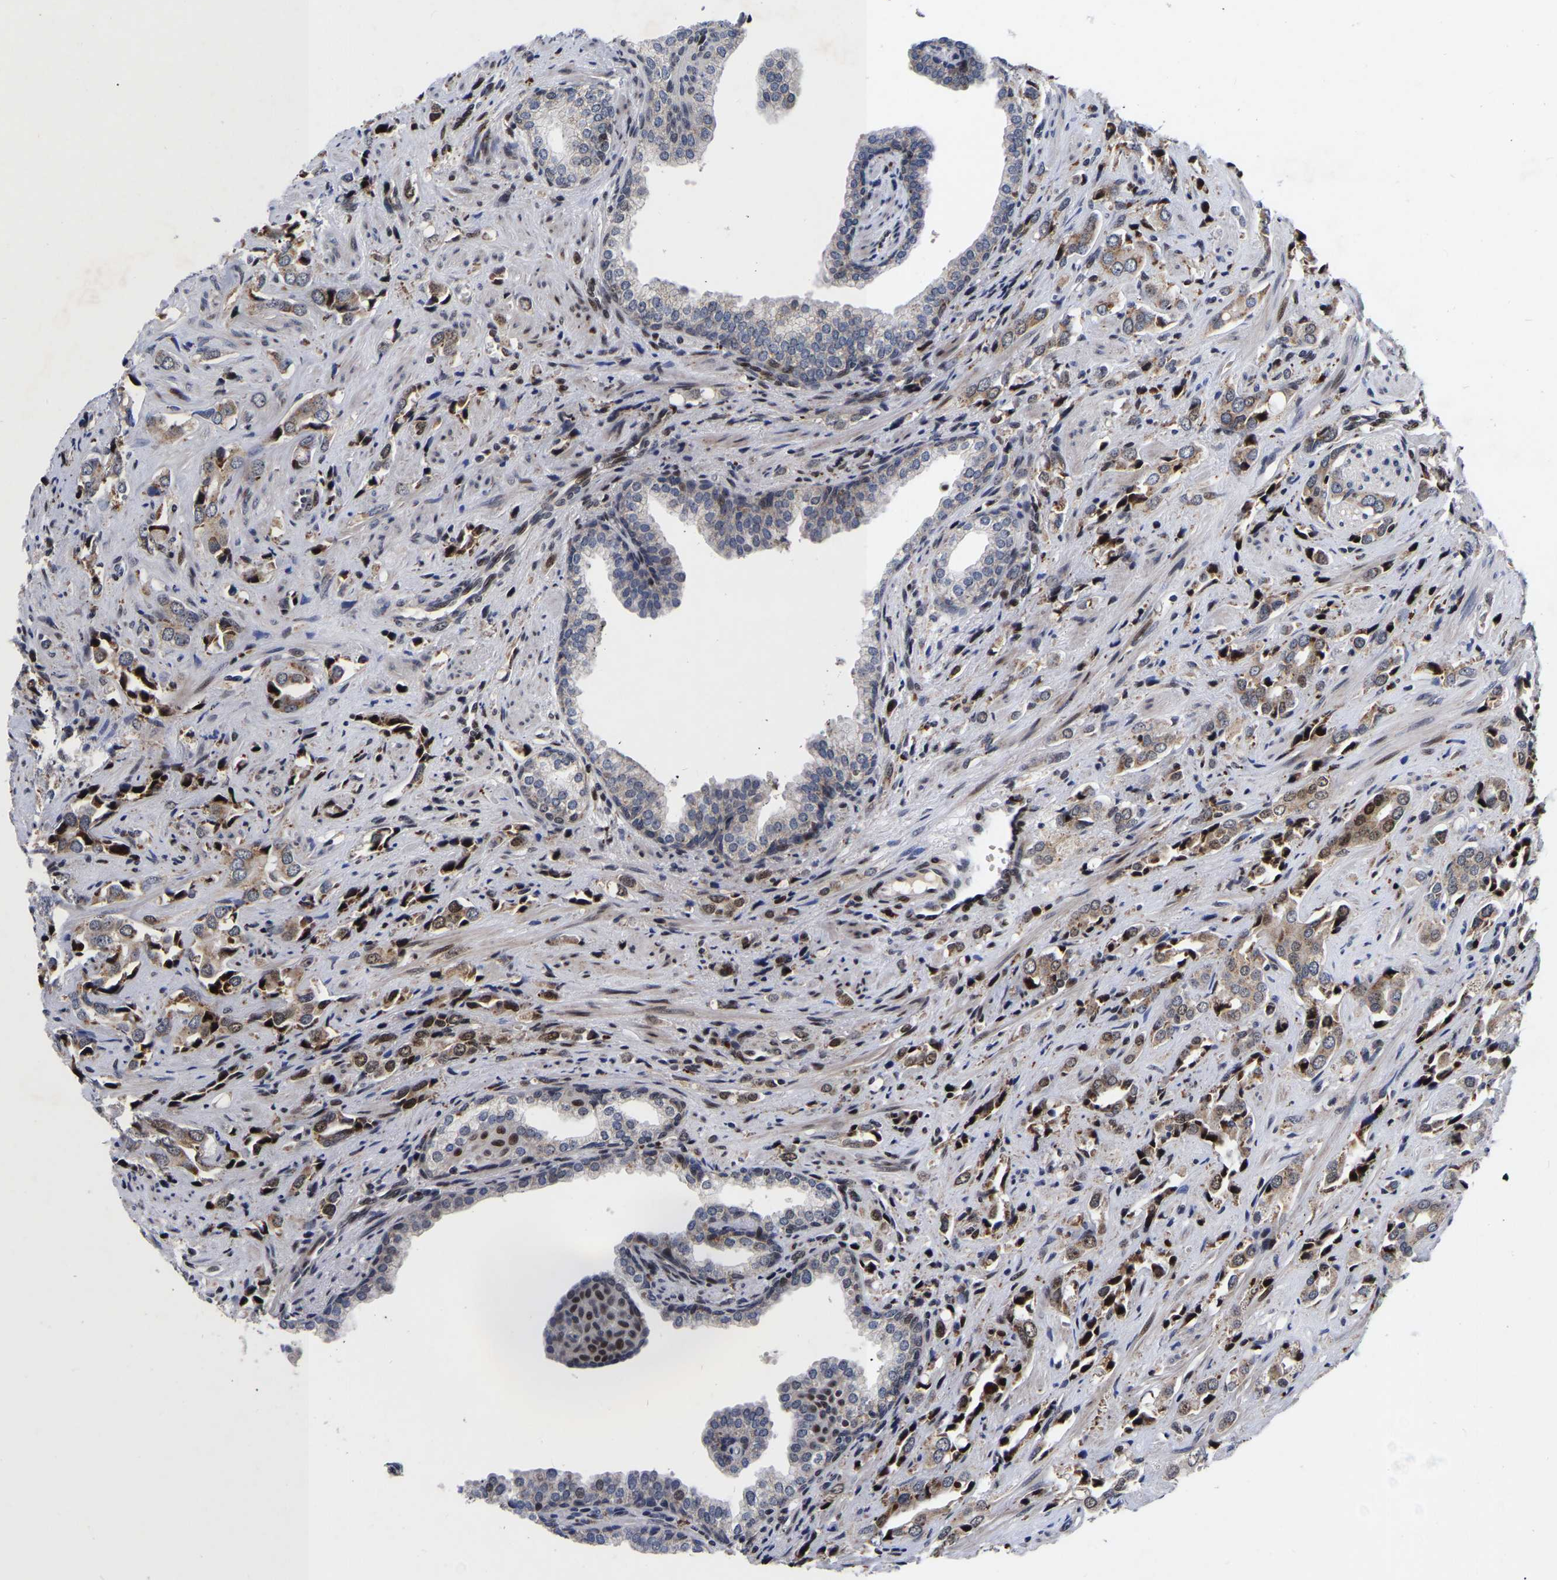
{"staining": {"intensity": "weak", "quantity": ">75%", "location": "cytoplasmic/membranous,nuclear"}, "tissue": "prostate cancer", "cell_type": "Tumor cells", "image_type": "cancer", "snomed": [{"axis": "morphology", "description": "Adenocarcinoma, High grade"}, {"axis": "topography", "description": "Prostate"}], "caption": "A high-resolution image shows IHC staining of prostate cancer (adenocarcinoma (high-grade)), which exhibits weak cytoplasmic/membranous and nuclear positivity in about >75% of tumor cells.", "gene": "JUNB", "patient": {"sex": "male", "age": 52}}